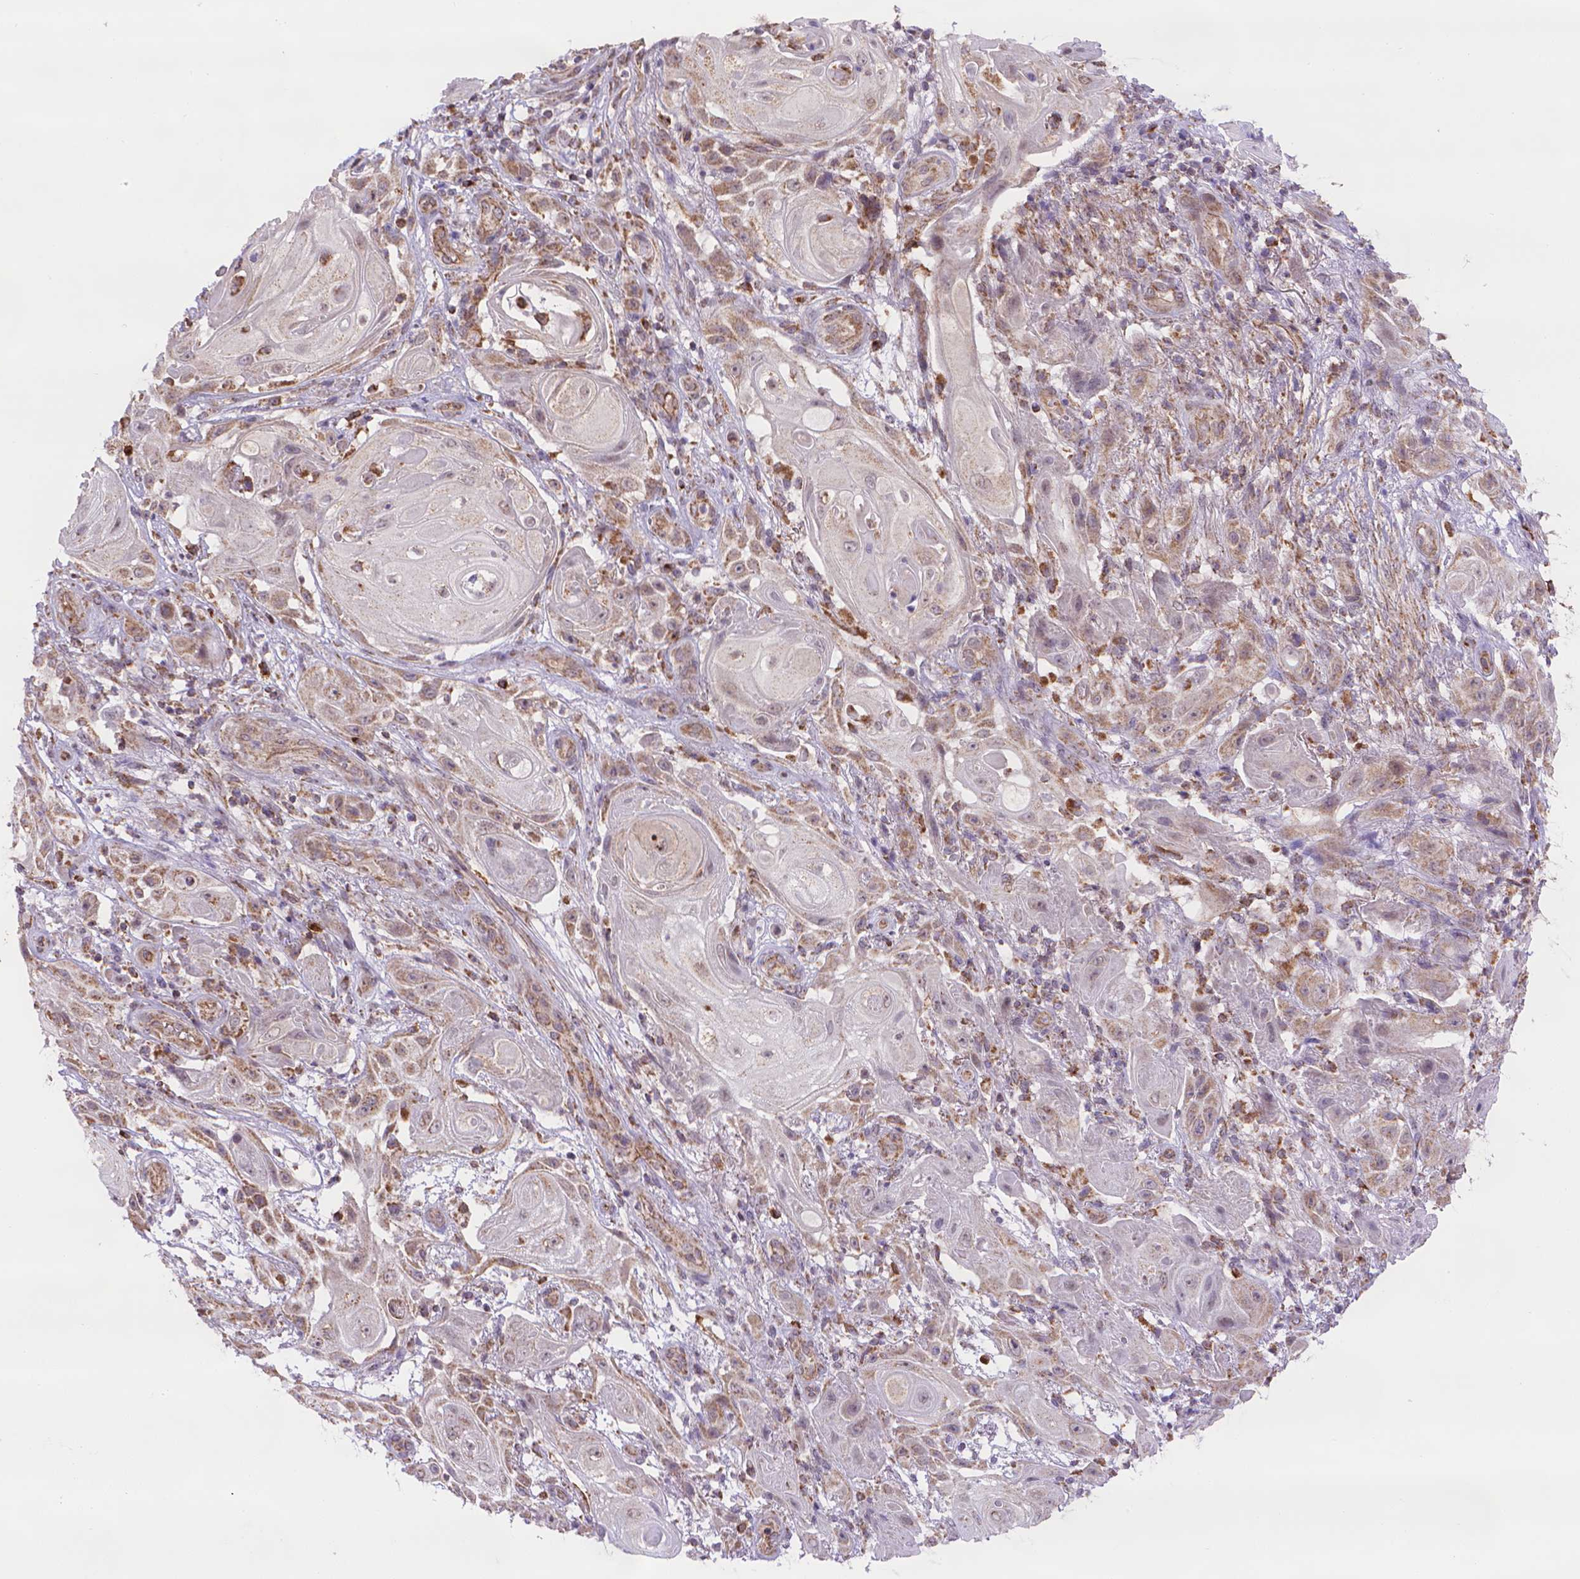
{"staining": {"intensity": "moderate", "quantity": "<25%", "location": "cytoplasmic/membranous"}, "tissue": "skin cancer", "cell_type": "Tumor cells", "image_type": "cancer", "snomed": [{"axis": "morphology", "description": "Squamous cell carcinoma, NOS"}, {"axis": "topography", "description": "Skin"}], "caption": "The image displays immunohistochemical staining of squamous cell carcinoma (skin). There is moderate cytoplasmic/membranous positivity is present in approximately <25% of tumor cells. (DAB IHC with brightfield microscopy, high magnification).", "gene": "CYYR1", "patient": {"sex": "male", "age": 62}}